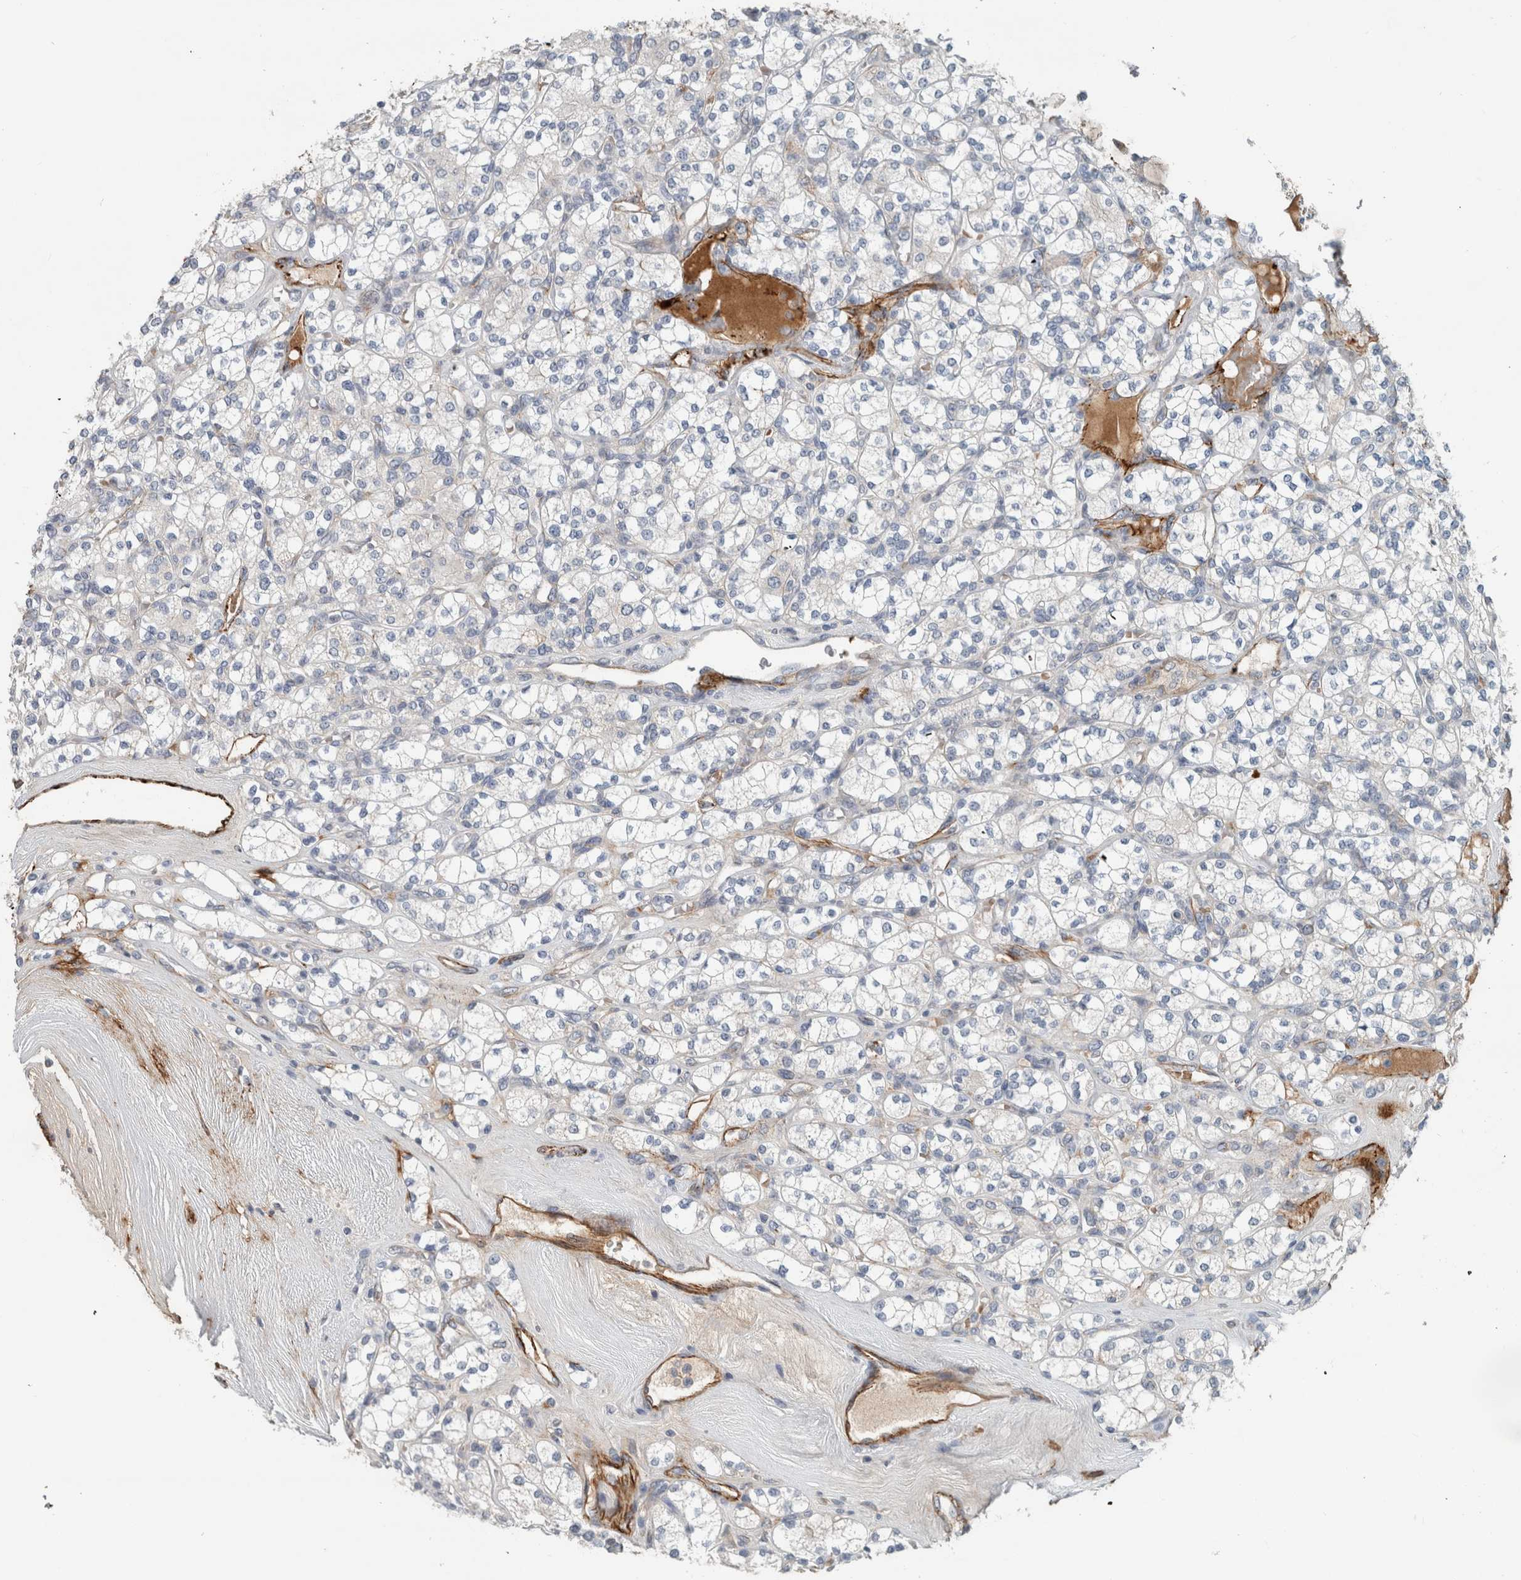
{"staining": {"intensity": "negative", "quantity": "none", "location": "none"}, "tissue": "renal cancer", "cell_type": "Tumor cells", "image_type": "cancer", "snomed": [{"axis": "morphology", "description": "Adenocarcinoma, NOS"}, {"axis": "topography", "description": "Kidney"}], "caption": "Immunohistochemical staining of renal cancer (adenocarcinoma) exhibits no significant positivity in tumor cells.", "gene": "FN1", "patient": {"sex": "male", "age": 77}}